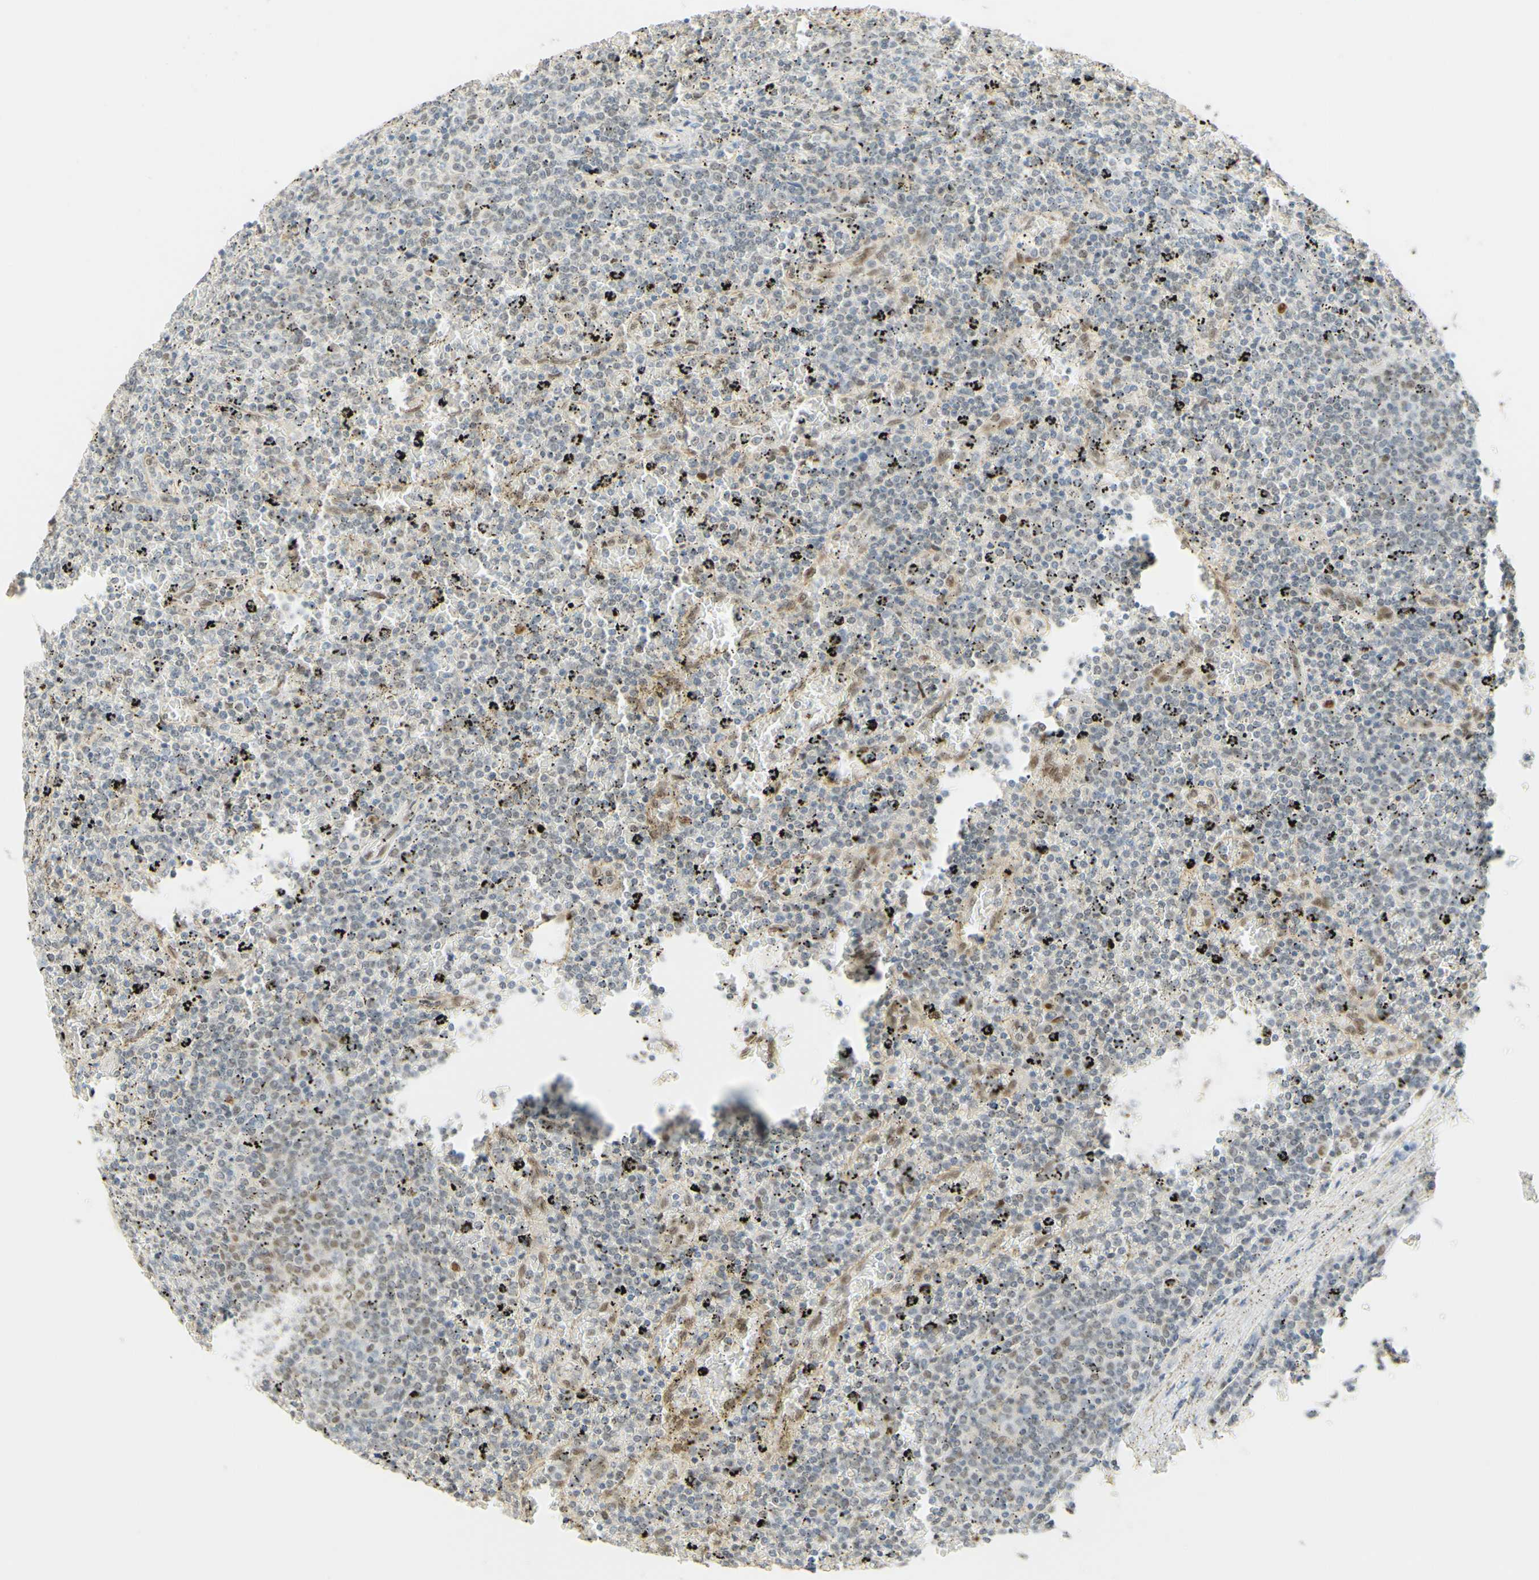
{"staining": {"intensity": "negative", "quantity": "none", "location": "none"}, "tissue": "lymphoma", "cell_type": "Tumor cells", "image_type": "cancer", "snomed": [{"axis": "morphology", "description": "Malignant lymphoma, non-Hodgkin's type, Low grade"}, {"axis": "topography", "description": "Spleen"}], "caption": "There is no significant positivity in tumor cells of lymphoma.", "gene": "POLB", "patient": {"sex": "female", "age": 77}}